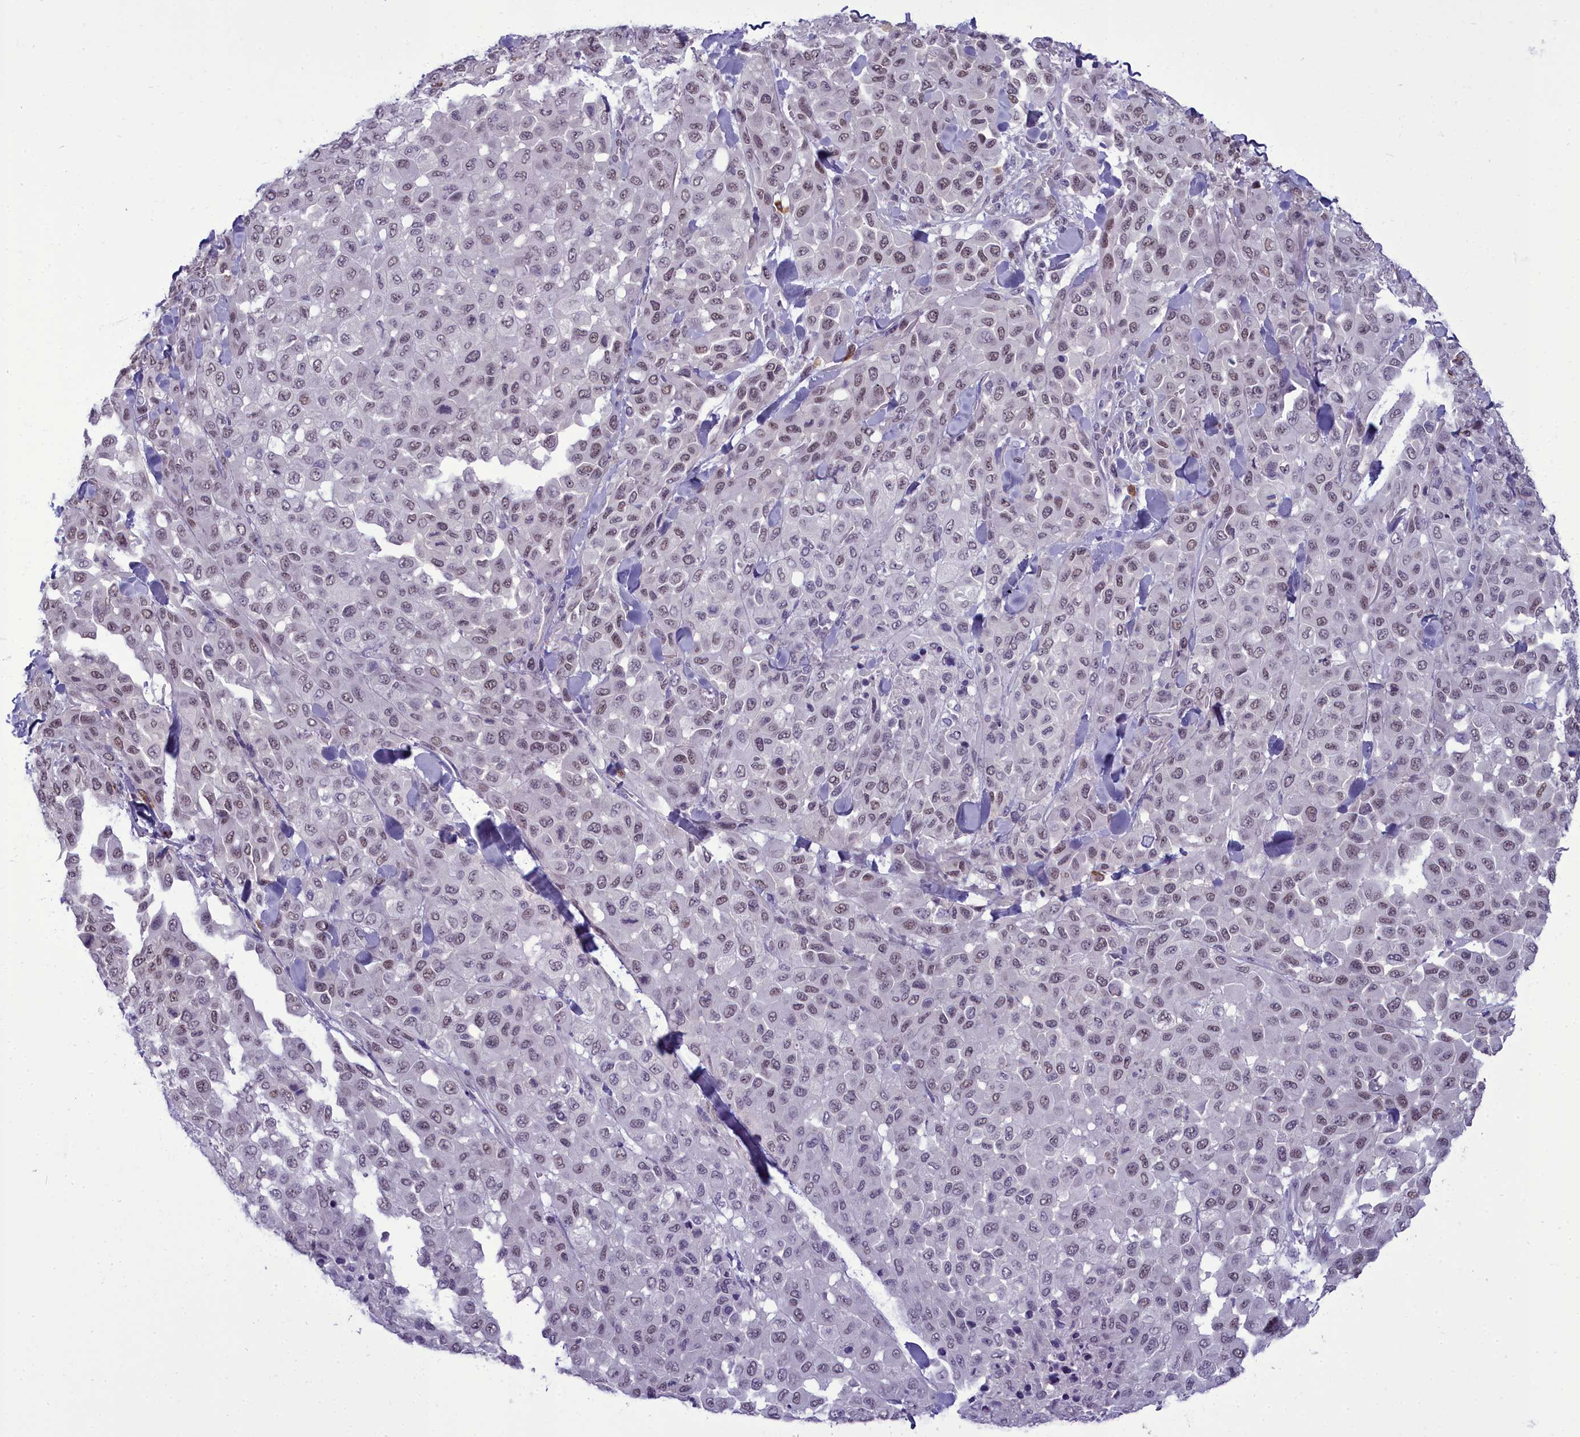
{"staining": {"intensity": "weak", "quantity": "25%-75%", "location": "nuclear"}, "tissue": "melanoma", "cell_type": "Tumor cells", "image_type": "cancer", "snomed": [{"axis": "morphology", "description": "Malignant melanoma, Metastatic site"}, {"axis": "topography", "description": "Skin"}], "caption": "A high-resolution micrograph shows immunohistochemistry staining of melanoma, which shows weak nuclear expression in about 25%-75% of tumor cells.", "gene": "CEACAM19", "patient": {"sex": "female", "age": 81}}